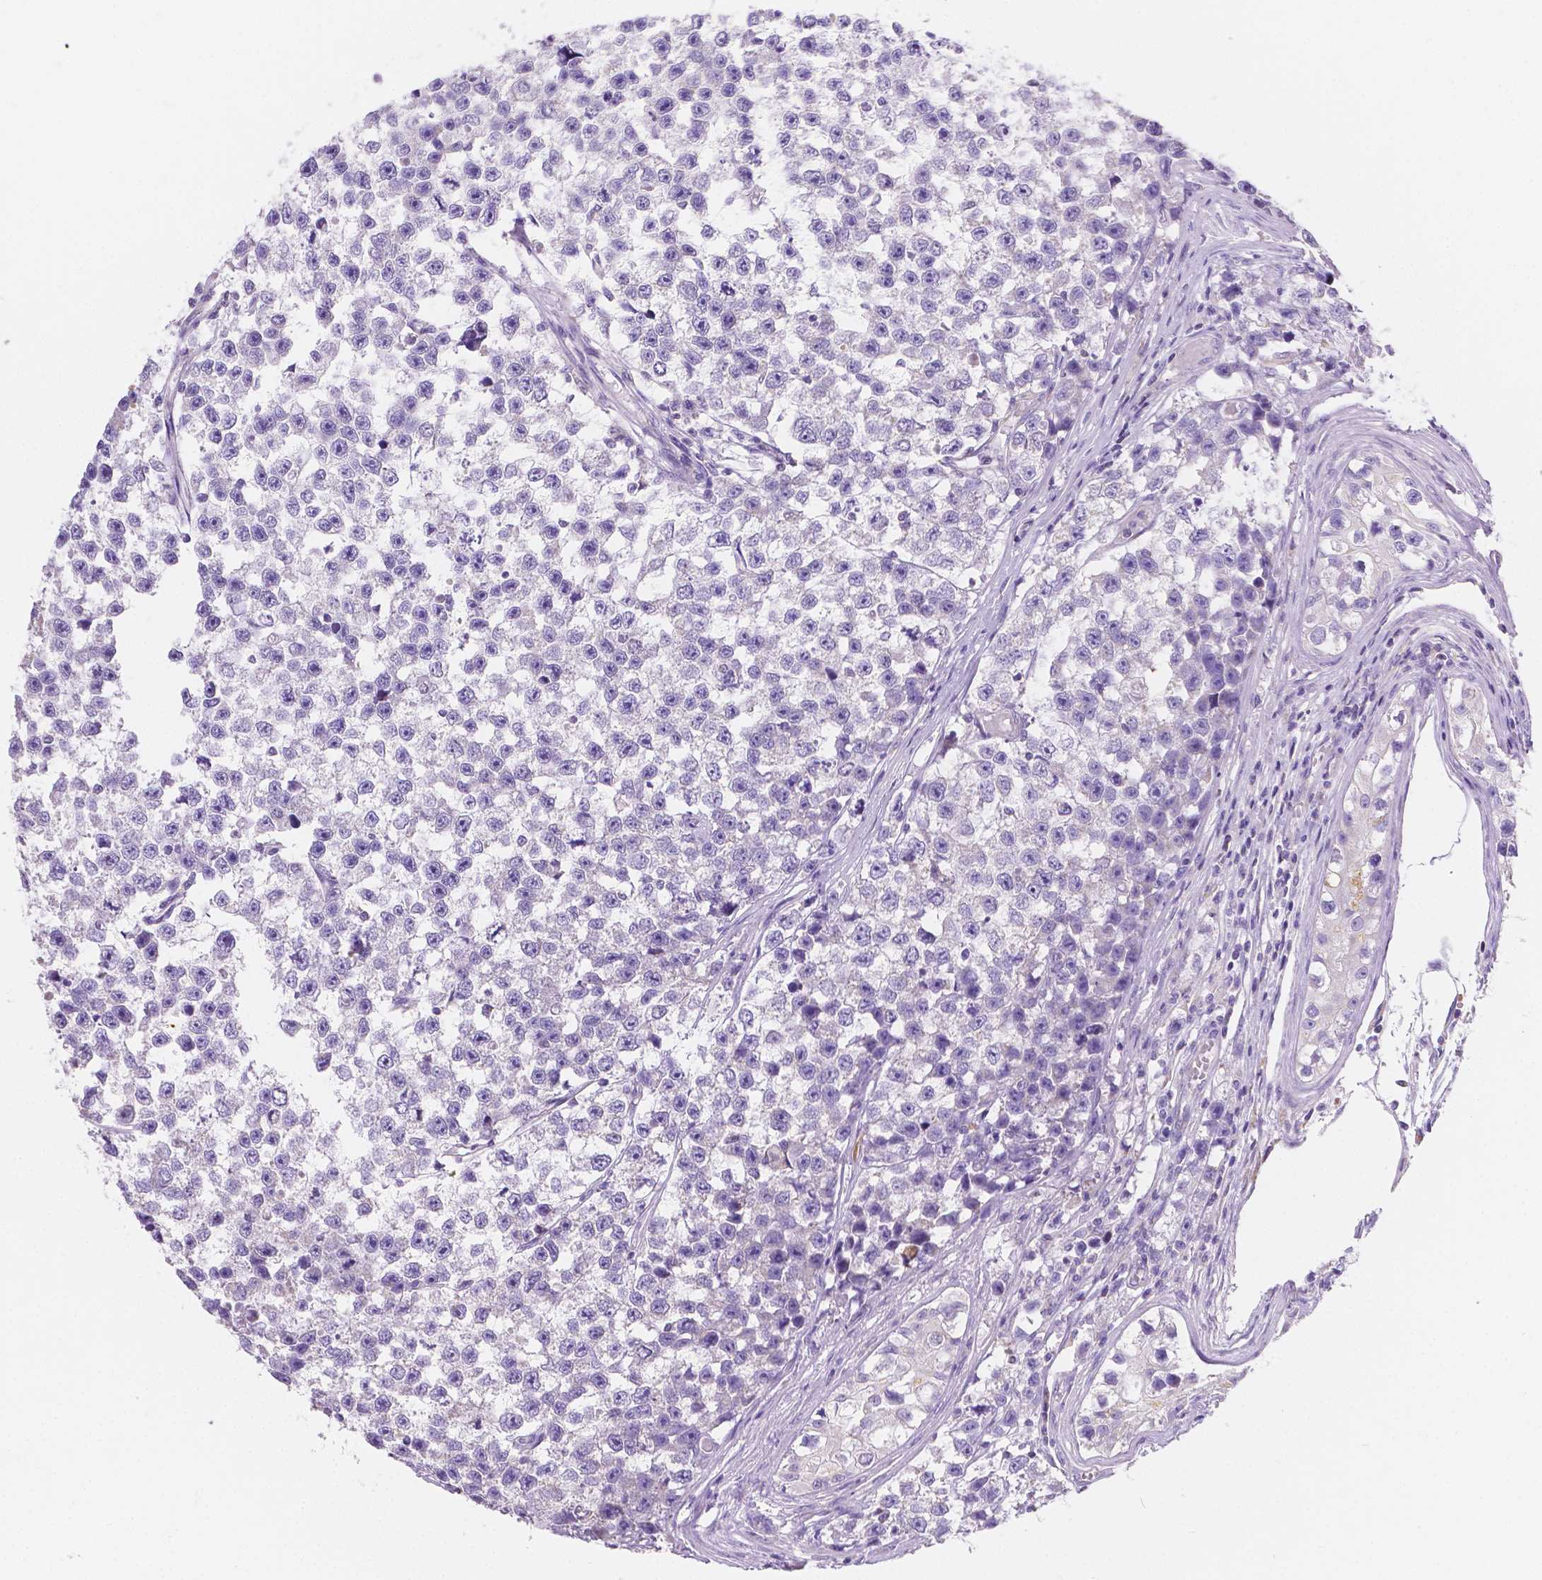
{"staining": {"intensity": "negative", "quantity": "none", "location": "none"}, "tissue": "testis cancer", "cell_type": "Tumor cells", "image_type": "cancer", "snomed": [{"axis": "morphology", "description": "Seminoma, NOS"}, {"axis": "topography", "description": "Testis"}], "caption": "An image of human testis seminoma is negative for staining in tumor cells.", "gene": "TMEM130", "patient": {"sex": "male", "age": 26}}